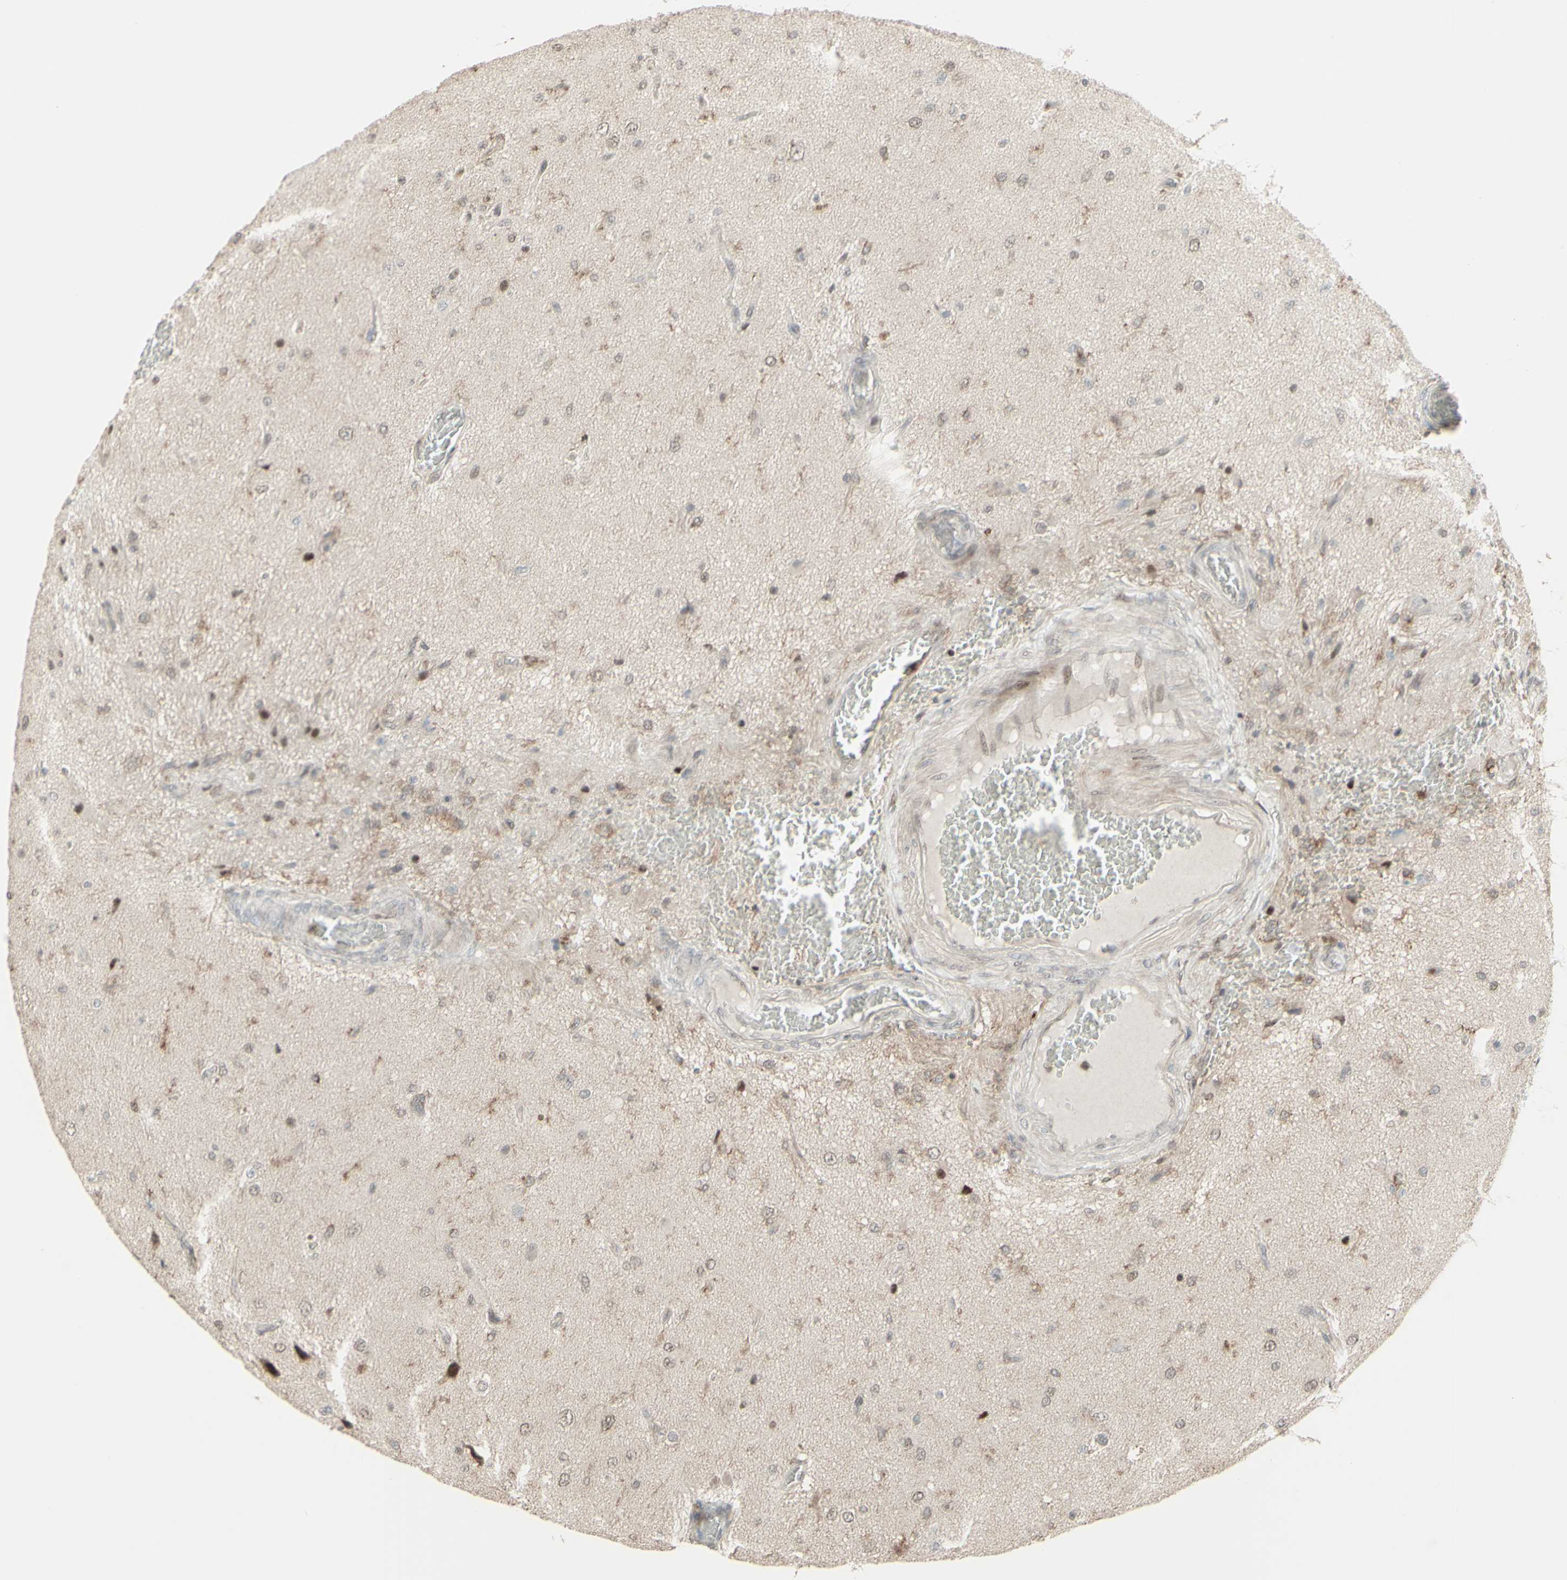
{"staining": {"intensity": "weak", "quantity": "<25%", "location": "nuclear"}, "tissue": "glioma", "cell_type": "Tumor cells", "image_type": "cancer", "snomed": [{"axis": "morphology", "description": "Glioma, malignant, High grade"}, {"axis": "topography", "description": "pancreas cauda"}], "caption": "High-grade glioma (malignant) was stained to show a protein in brown. There is no significant expression in tumor cells.", "gene": "CD33", "patient": {"sex": "male", "age": 60}}